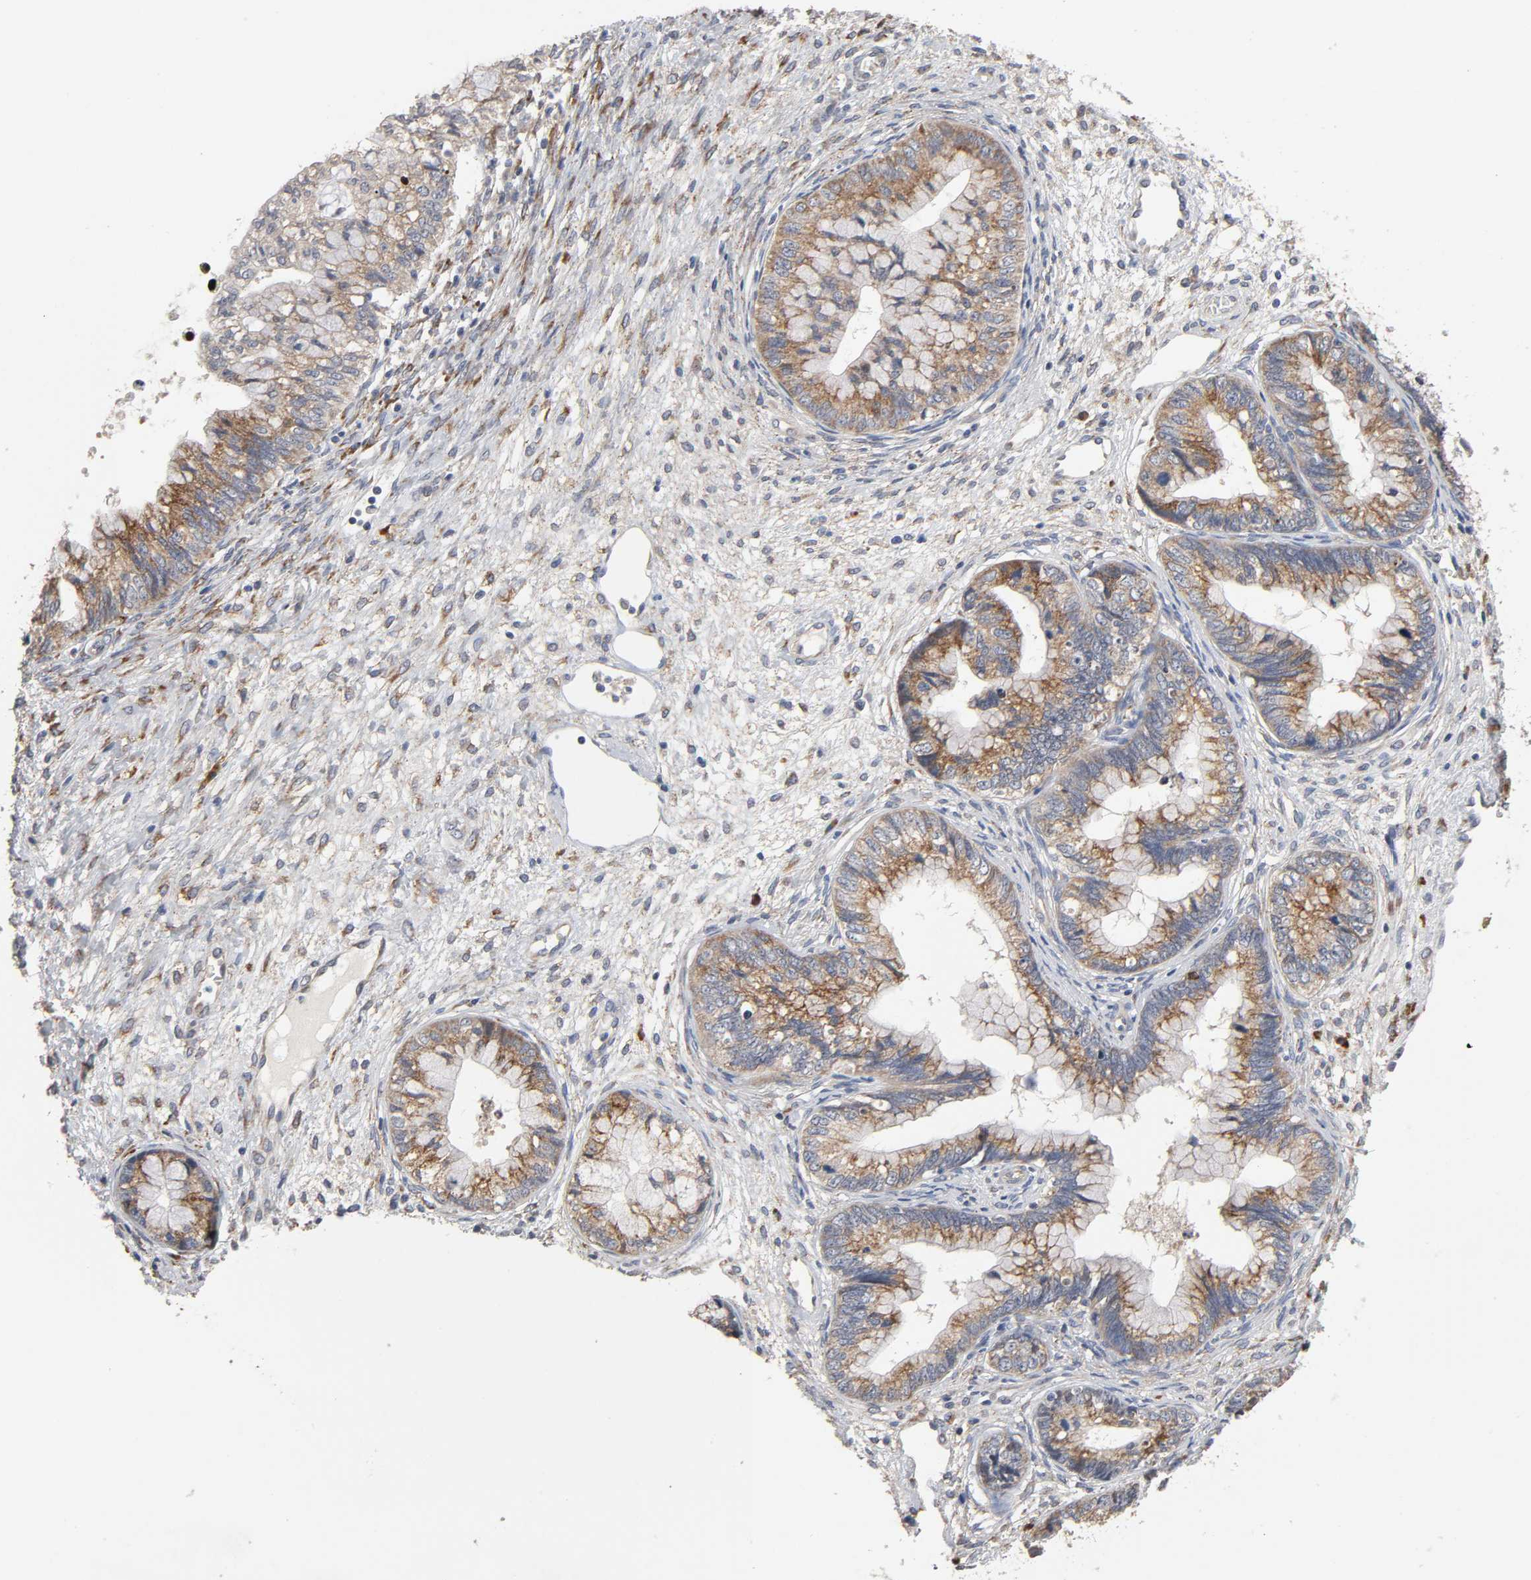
{"staining": {"intensity": "moderate", "quantity": "25%-75%", "location": "cytoplasmic/membranous"}, "tissue": "cervical cancer", "cell_type": "Tumor cells", "image_type": "cancer", "snomed": [{"axis": "morphology", "description": "Adenocarcinoma, NOS"}, {"axis": "topography", "description": "Cervix"}], "caption": "Protein staining of cervical adenocarcinoma tissue demonstrates moderate cytoplasmic/membranous expression in approximately 25%-75% of tumor cells.", "gene": "HDLBP", "patient": {"sex": "female", "age": 44}}